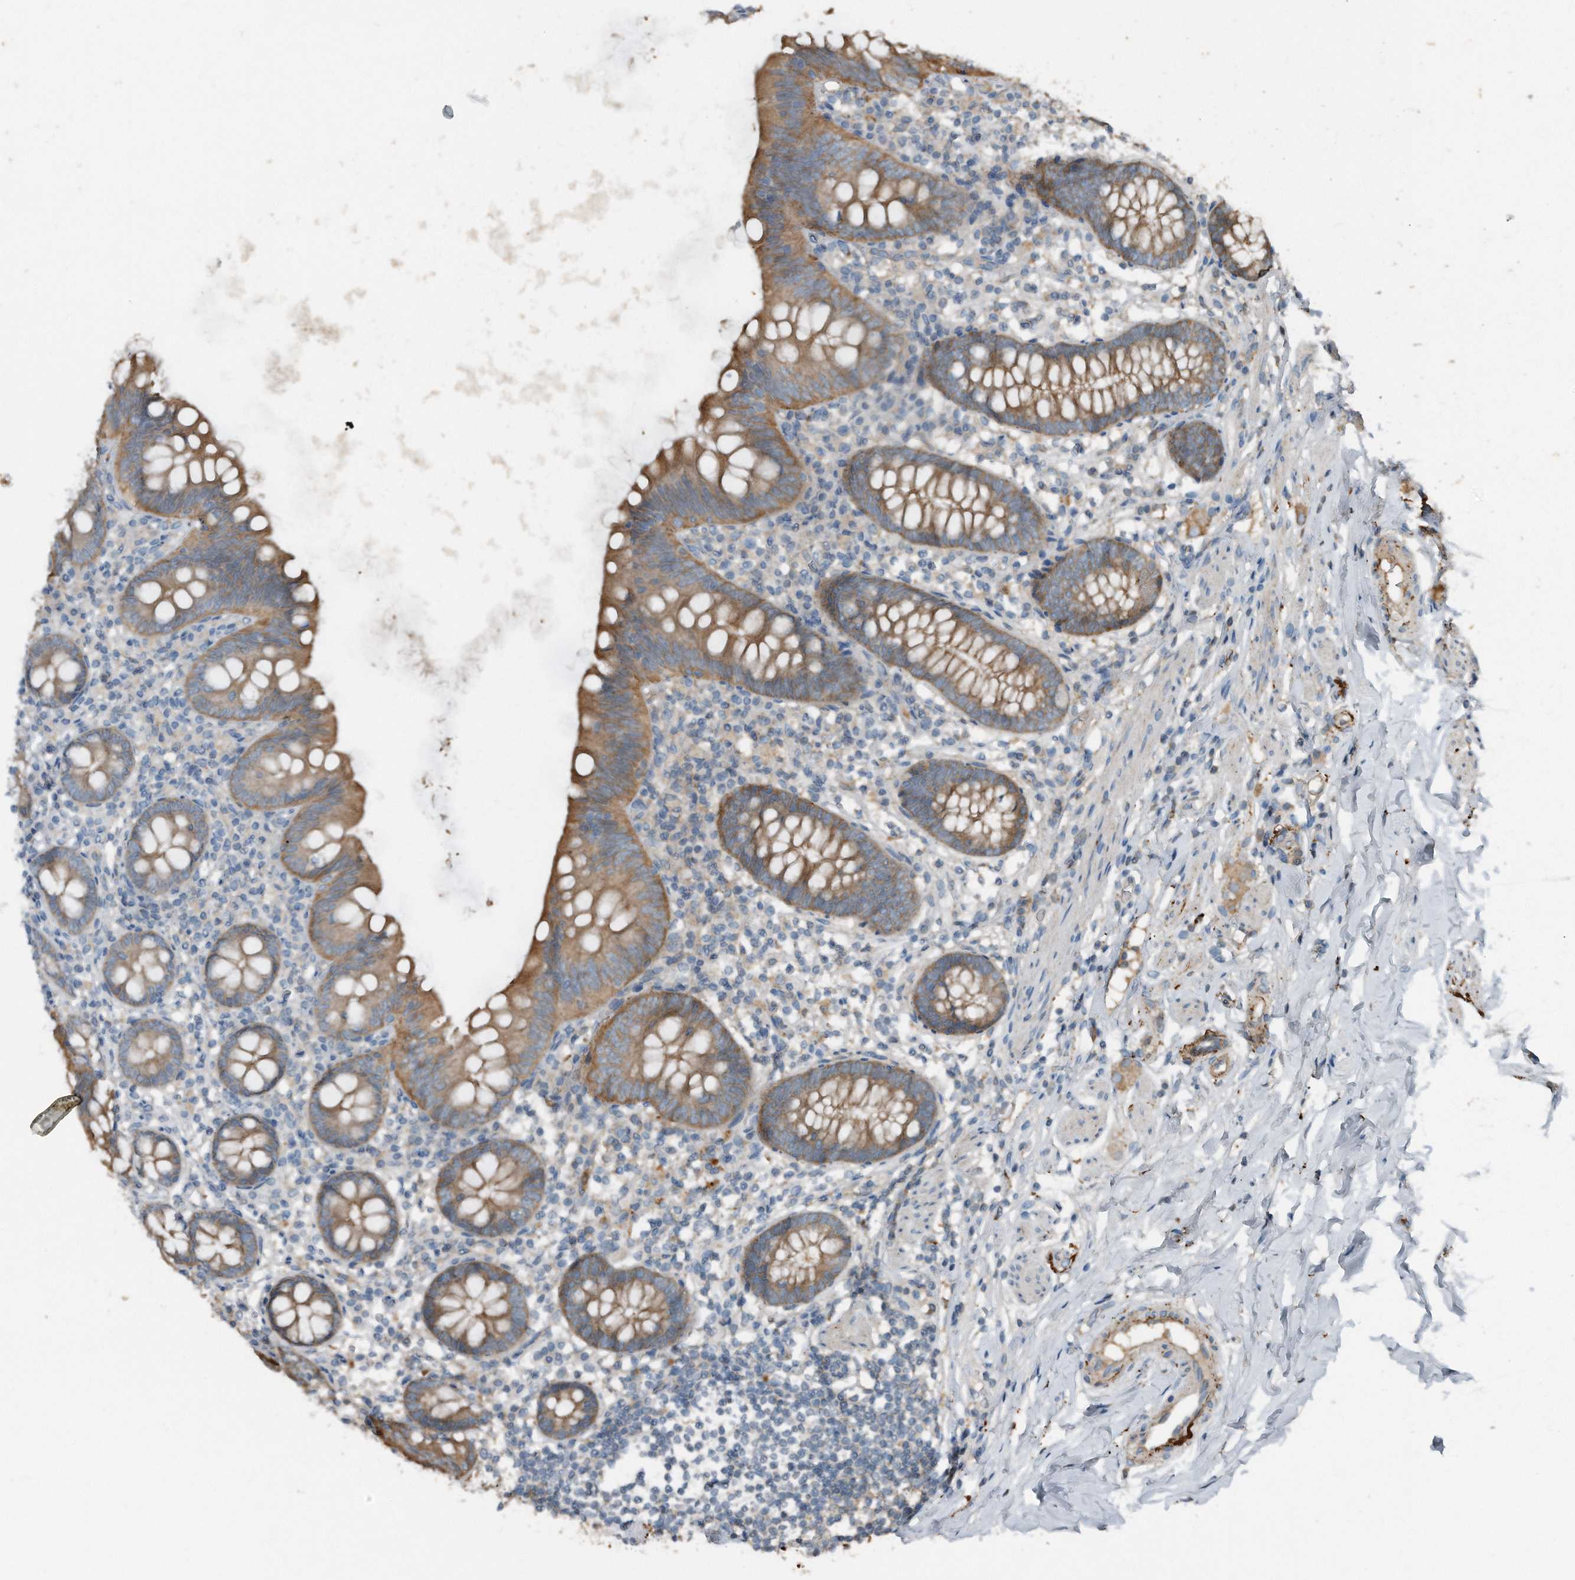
{"staining": {"intensity": "moderate", "quantity": ">75%", "location": "cytoplasmic/membranous"}, "tissue": "appendix", "cell_type": "Glandular cells", "image_type": "normal", "snomed": [{"axis": "morphology", "description": "Normal tissue, NOS"}, {"axis": "topography", "description": "Appendix"}], "caption": "Immunohistochemistry (DAB (3,3'-diaminobenzidine)) staining of unremarkable human appendix reveals moderate cytoplasmic/membranous protein staining in about >75% of glandular cells. (DAB IHC, brown staining for protein, blue staining for nuclei).", "gene": "C9", "patient": {"sex": "female", "age": 62}}